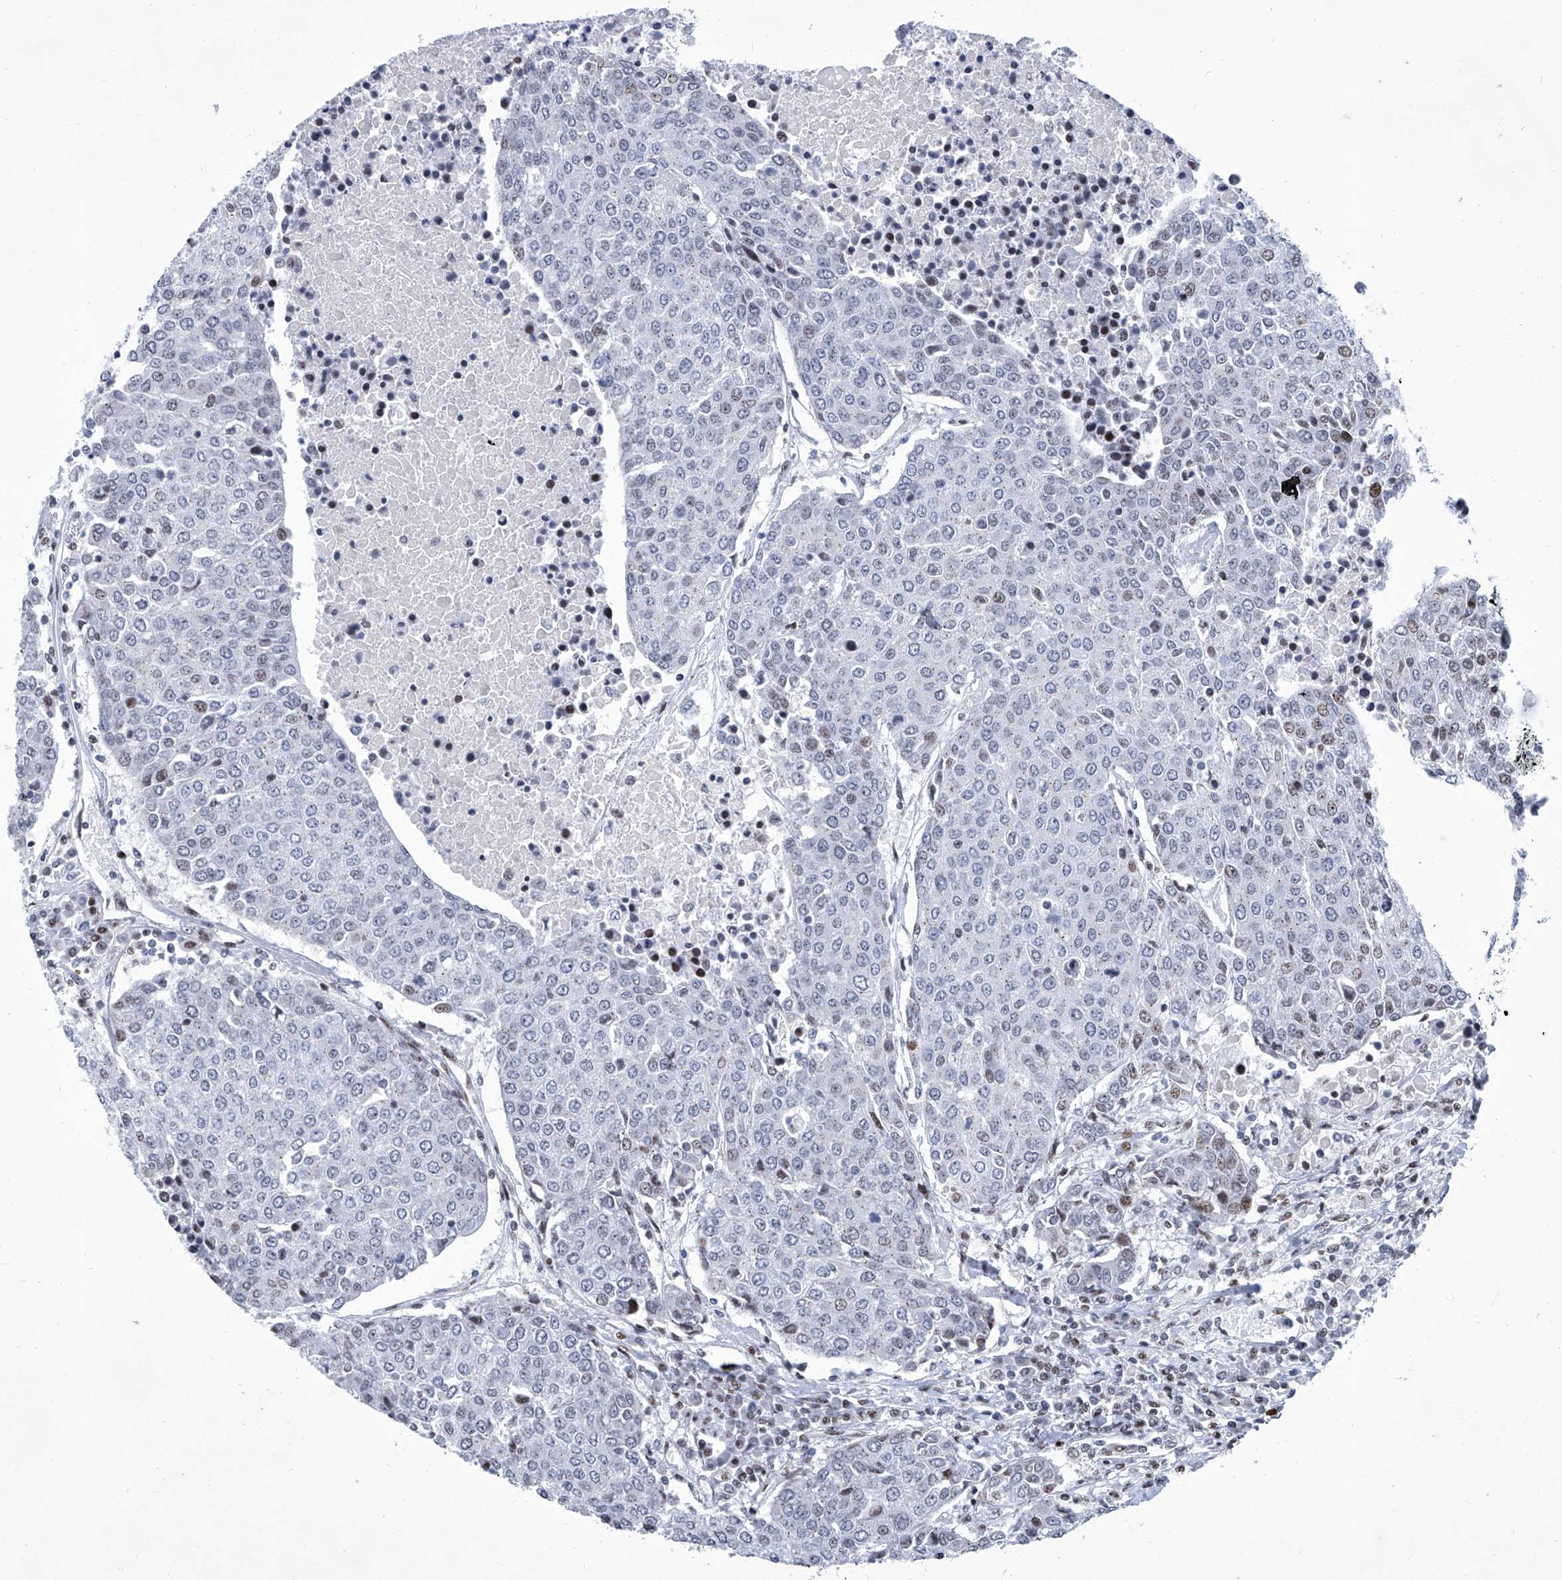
{"staining": {"intensity": "moderate", "quantity": "<25%", "location": "nuclear"}, "tissue": "urothelial cancer", "cell_type": "Tumor cells", "image_type": "cancer", "snomed": [{"axis": "morphology", "description": "Urothelial carcinoma, High grade"}, {"axis": "topography", "description": "Urinary bladder"}], "caption": "High-grade urothelial carcinoma stained with a protein marker reveals moderate staining in tumor cells.", "gene": "HEY2", "patient": {"sex": "female", "age": 85}}